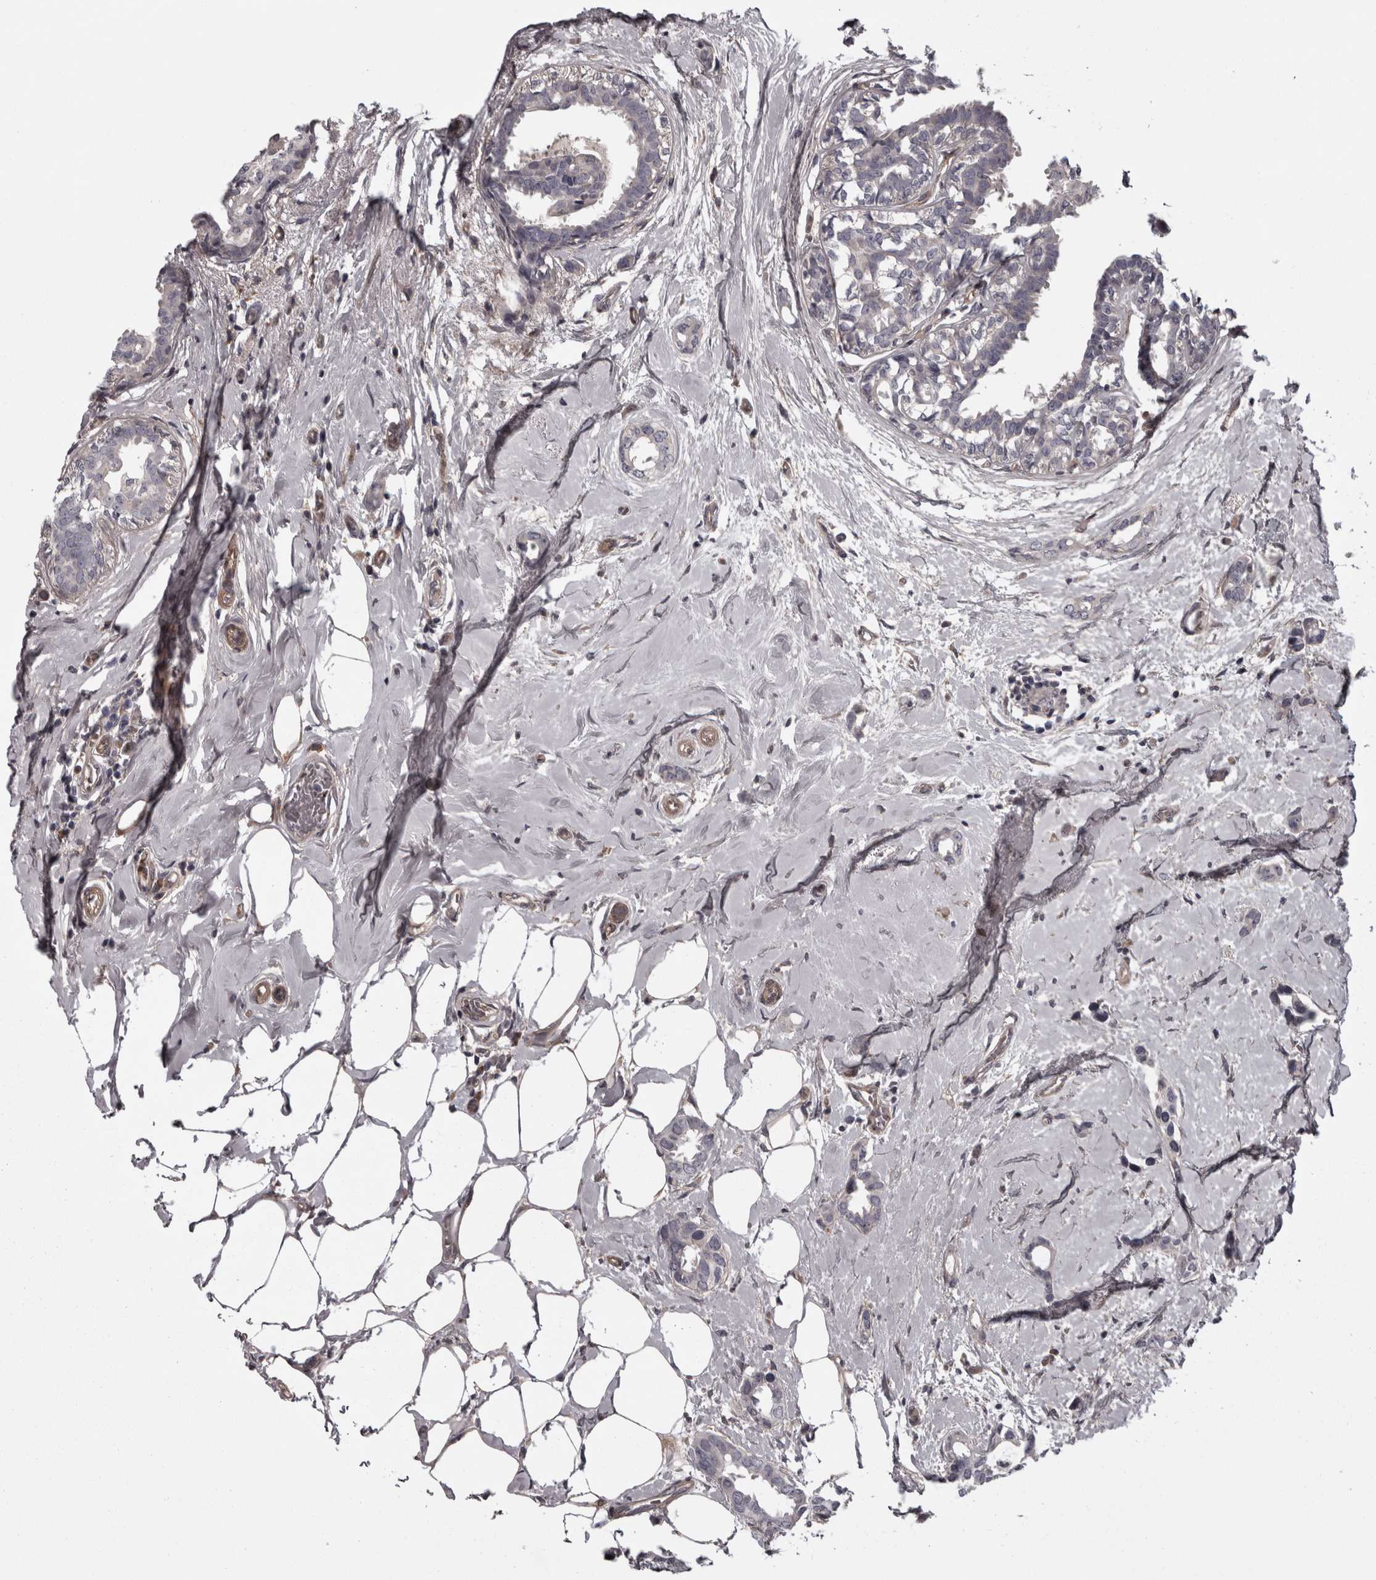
{"staining": {"intensity": "negative", "quantity": "none", "location": "none"}, "tissue": "breast cancer", "cell_type": "Tumor cells", "image_type": "cancer", "snomed": [{"axis": "morphology", "description": "Duct carcinoma"}, {"axis": "topography", "description": "Breast"}], "caption": "Intraductal carcinoma (breast) stained for a protein using immunohistochemistry displays no positivity tumor cells.", "gene": "RSU1", "patient": {"sex": "female", "age": 55}}